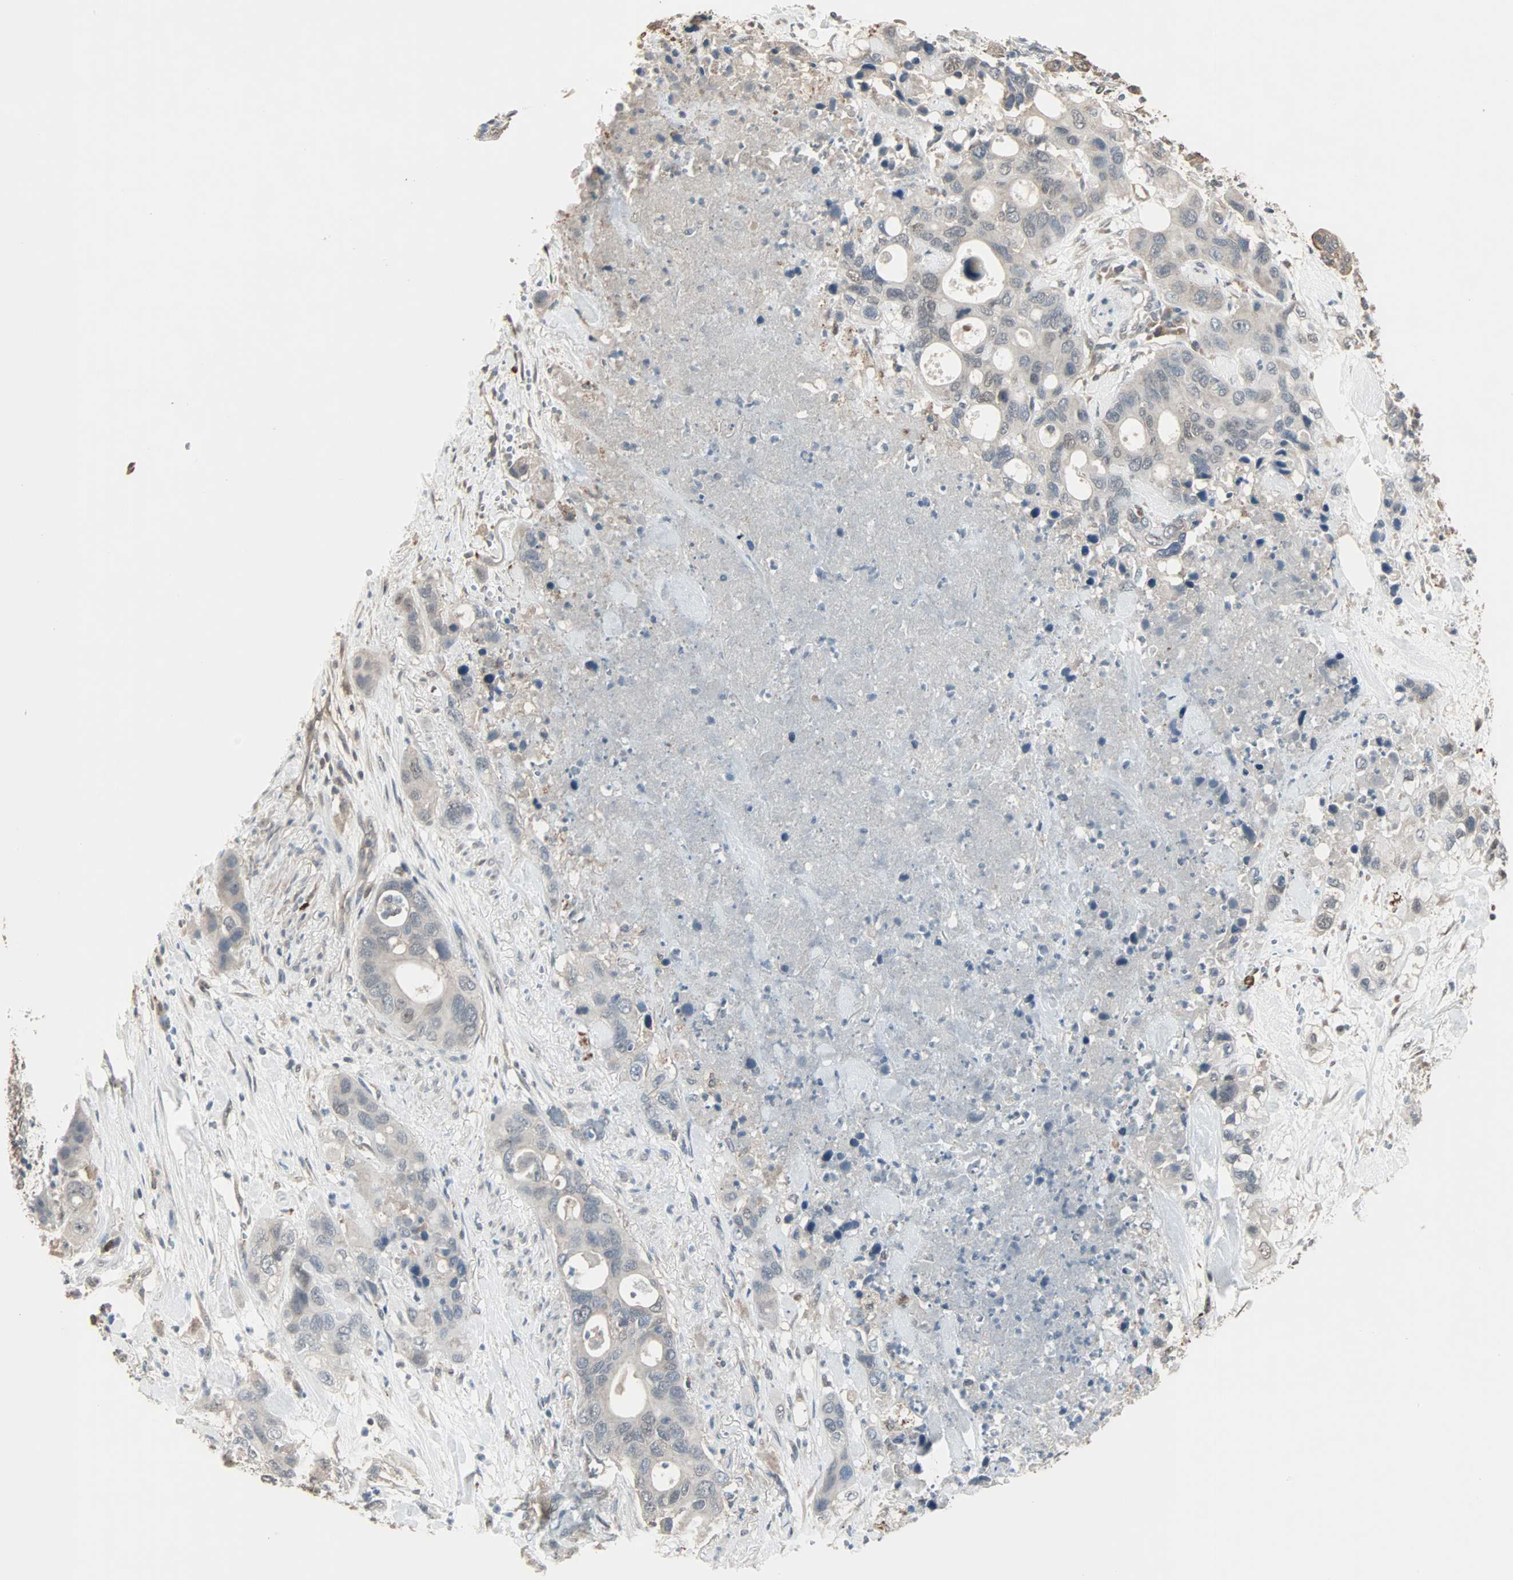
{"staining": {"intensity": "weak", "quantity": "<25%", "location": "cytoplasmic/membranous"}, "tissue": "pancreatic cancer", "cell_type": "Tumor cells", "image_type": "cancer", "snomed": [{"axis": "morphology", "description": "Adenocarcinoma, NOS"}, {"axis": "topography", "description": "Pancreas"}], "caption": "Adenocarcinoma (pancreatic) was stained to show a protein in brown. There is no significant staining in tumor cells. Brightfield microscopy of immunohistochemistry stained with DAB (brown) and hematoxylin (blue), captured at high magnification.", "gene": "KDM4A", "patient": {"sex": "female", "age": 71}}